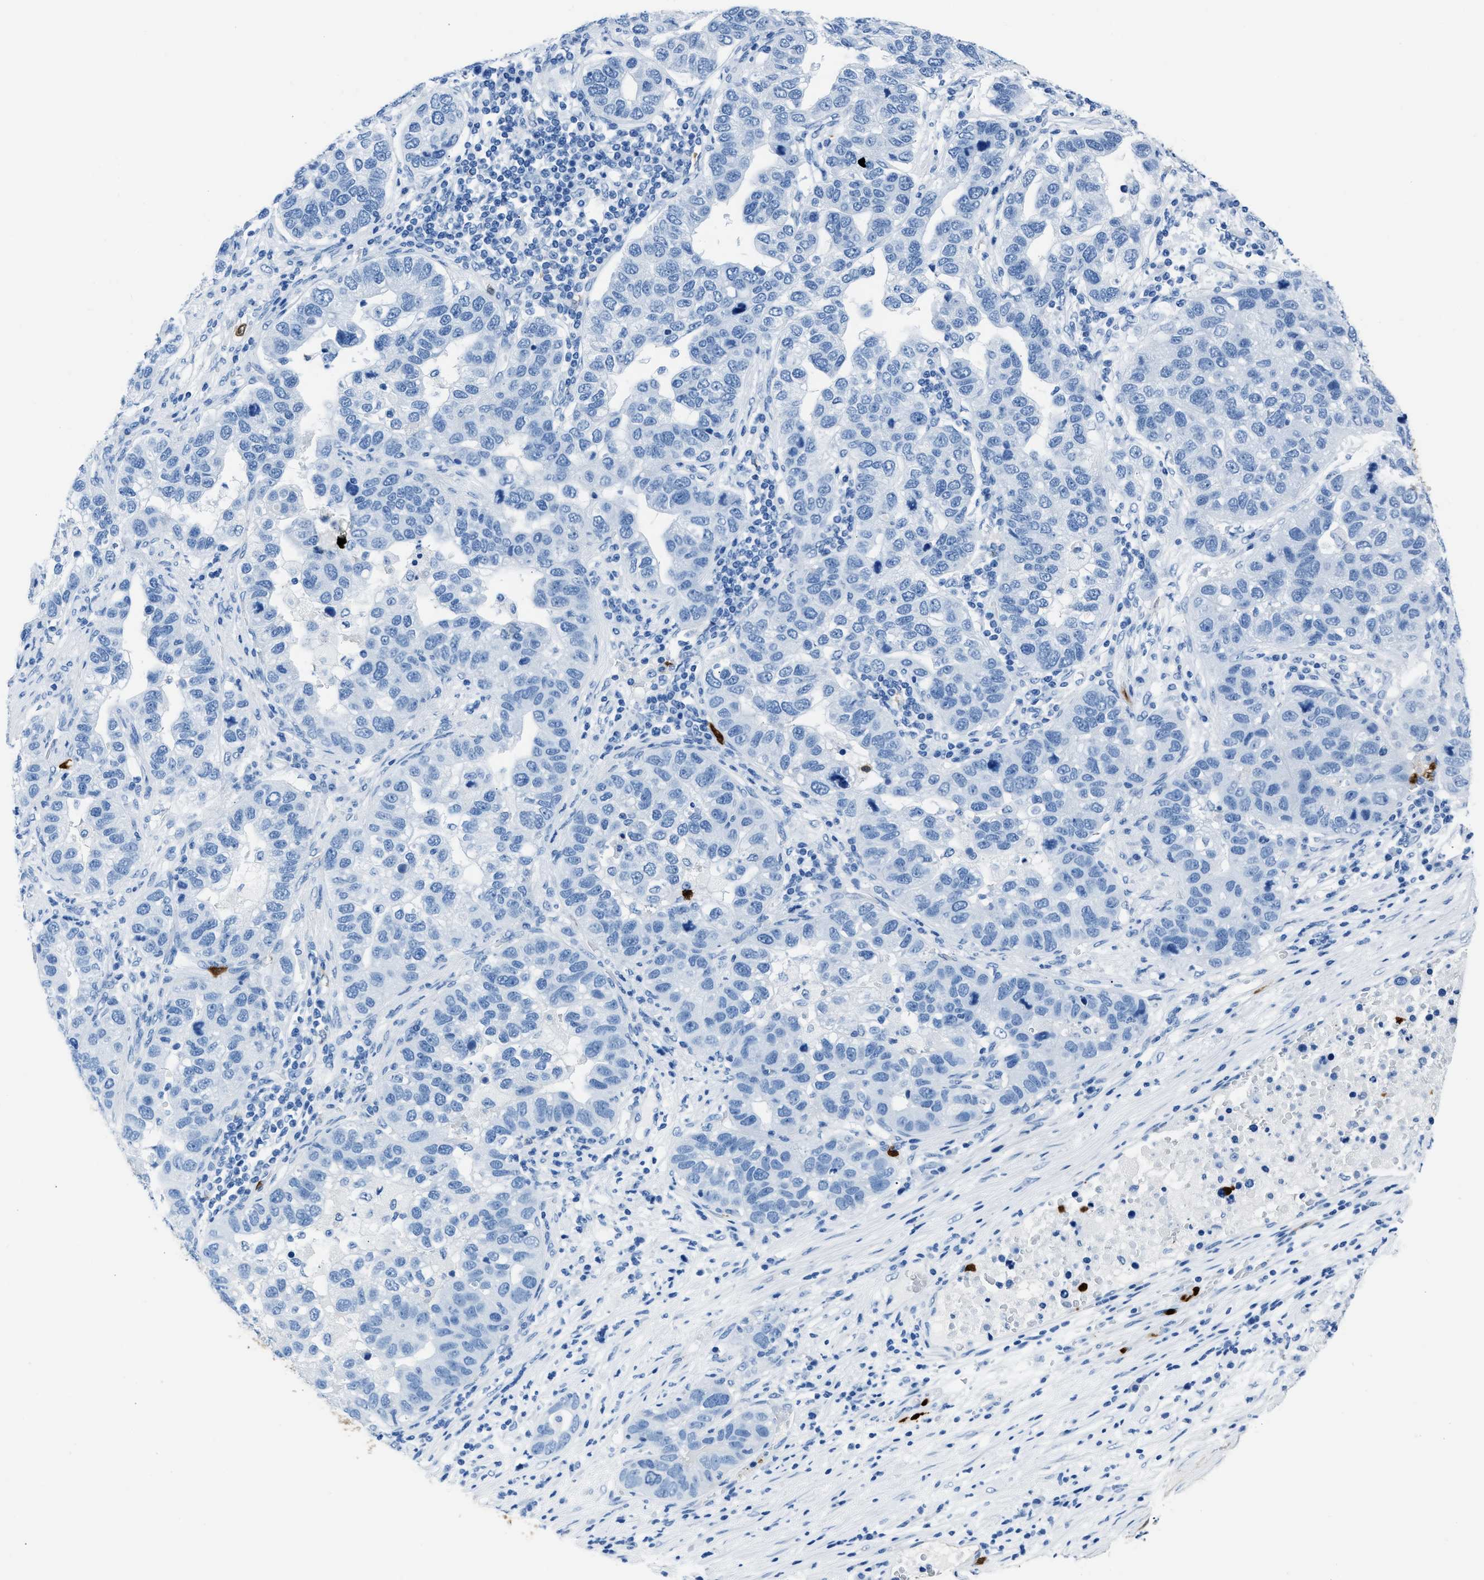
{"staining": {"intensity": "negative", "quantity": "none", "location": "none"}, "tissue": "pancreatic cancer", "cell_type": "Tumor cells", "image_type": "cancer", "snomed": [{"axis": "morphology", "description": "Adenocarcinoma, NOS"}, {"axis": "topography", "description": "Pancreas"}], "caption": "The IHC micrograph has no significant expression in tumor cells of pancreatic adenocarcinoma tissue.", "gene": "S100P", "patient": {"sex": "female", "age": 61}}